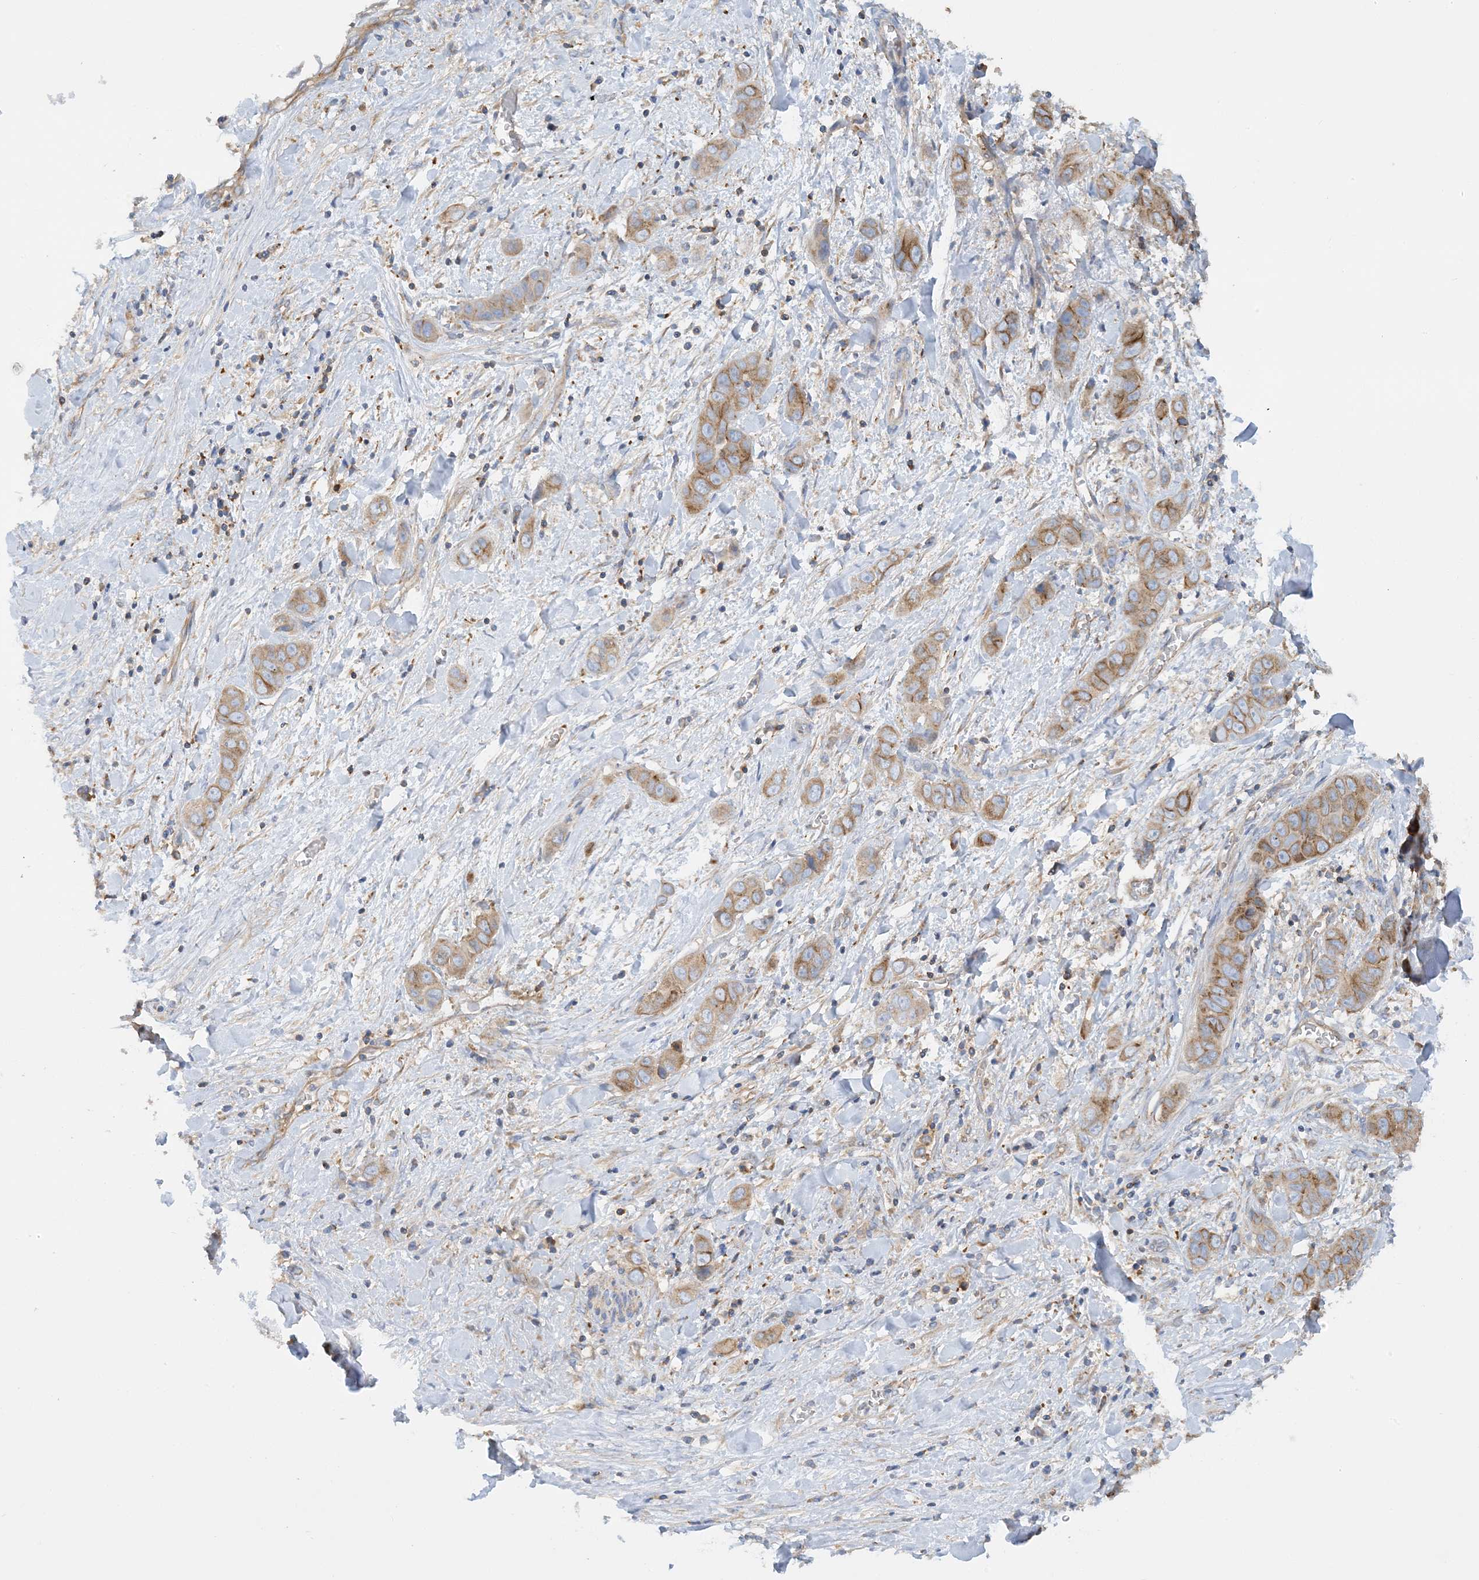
{"staining": {"intensity": "moderate", "quantity": ">75%", "location": "cytoplasmic/membranous"}, "tissue": "liver cancer", "cell_type": "Tumor cells", "image_type": "cancer", "snomed": [{"axis": "morphology", "description": "Cholangiocarcinoma"}, {"axis": "topography", "description": "Liver"}], "caption": "IHC histopathology image of cholangiocarcinoma (liver) stained for a protein (brown), which exhibits medium levels of moderate cytoplasmic/membranous staining in about >75% of tumor cells.", "gene": "CALHM5", "patient": {"sex": "female", "age": 52}}